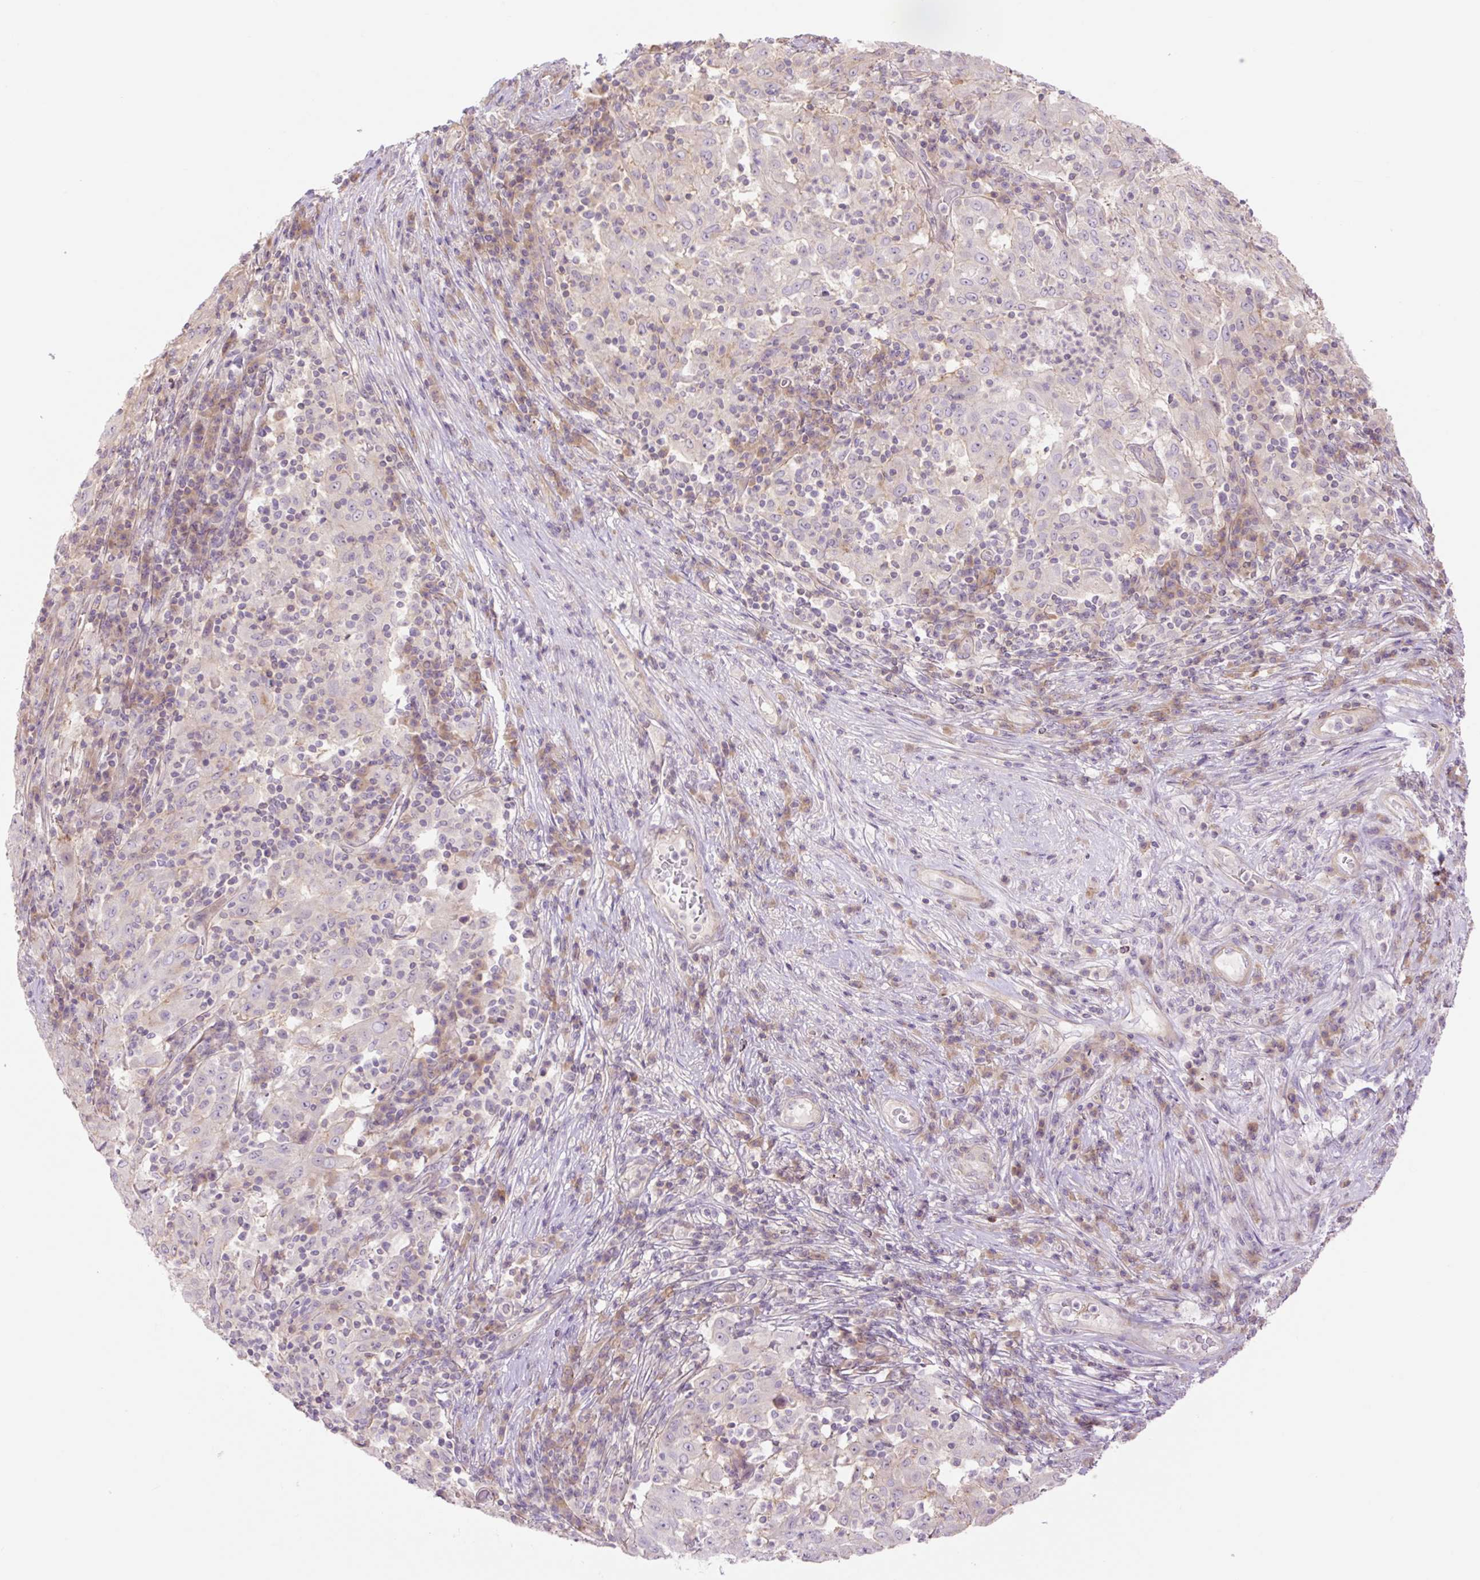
{"staining": {"intensity": "negative", "quantity": "none", "location": "none"}, "tissue": "pancreatic cancer", "cell_type": "Tumor cells", "image_type": "cancer", "snomed": [{"axis": "morphology", "description": "Adenocarcinoma, NOS"}, {"axis": "topography", "description": "Pancreas"}], "caption": "Immunohistochemistry of human pancreatic cancer (adenocarcinoma) shows no staining in tumor cells.", "gene": "GRID2", "patient": {"sex": "male", "age": 63}}